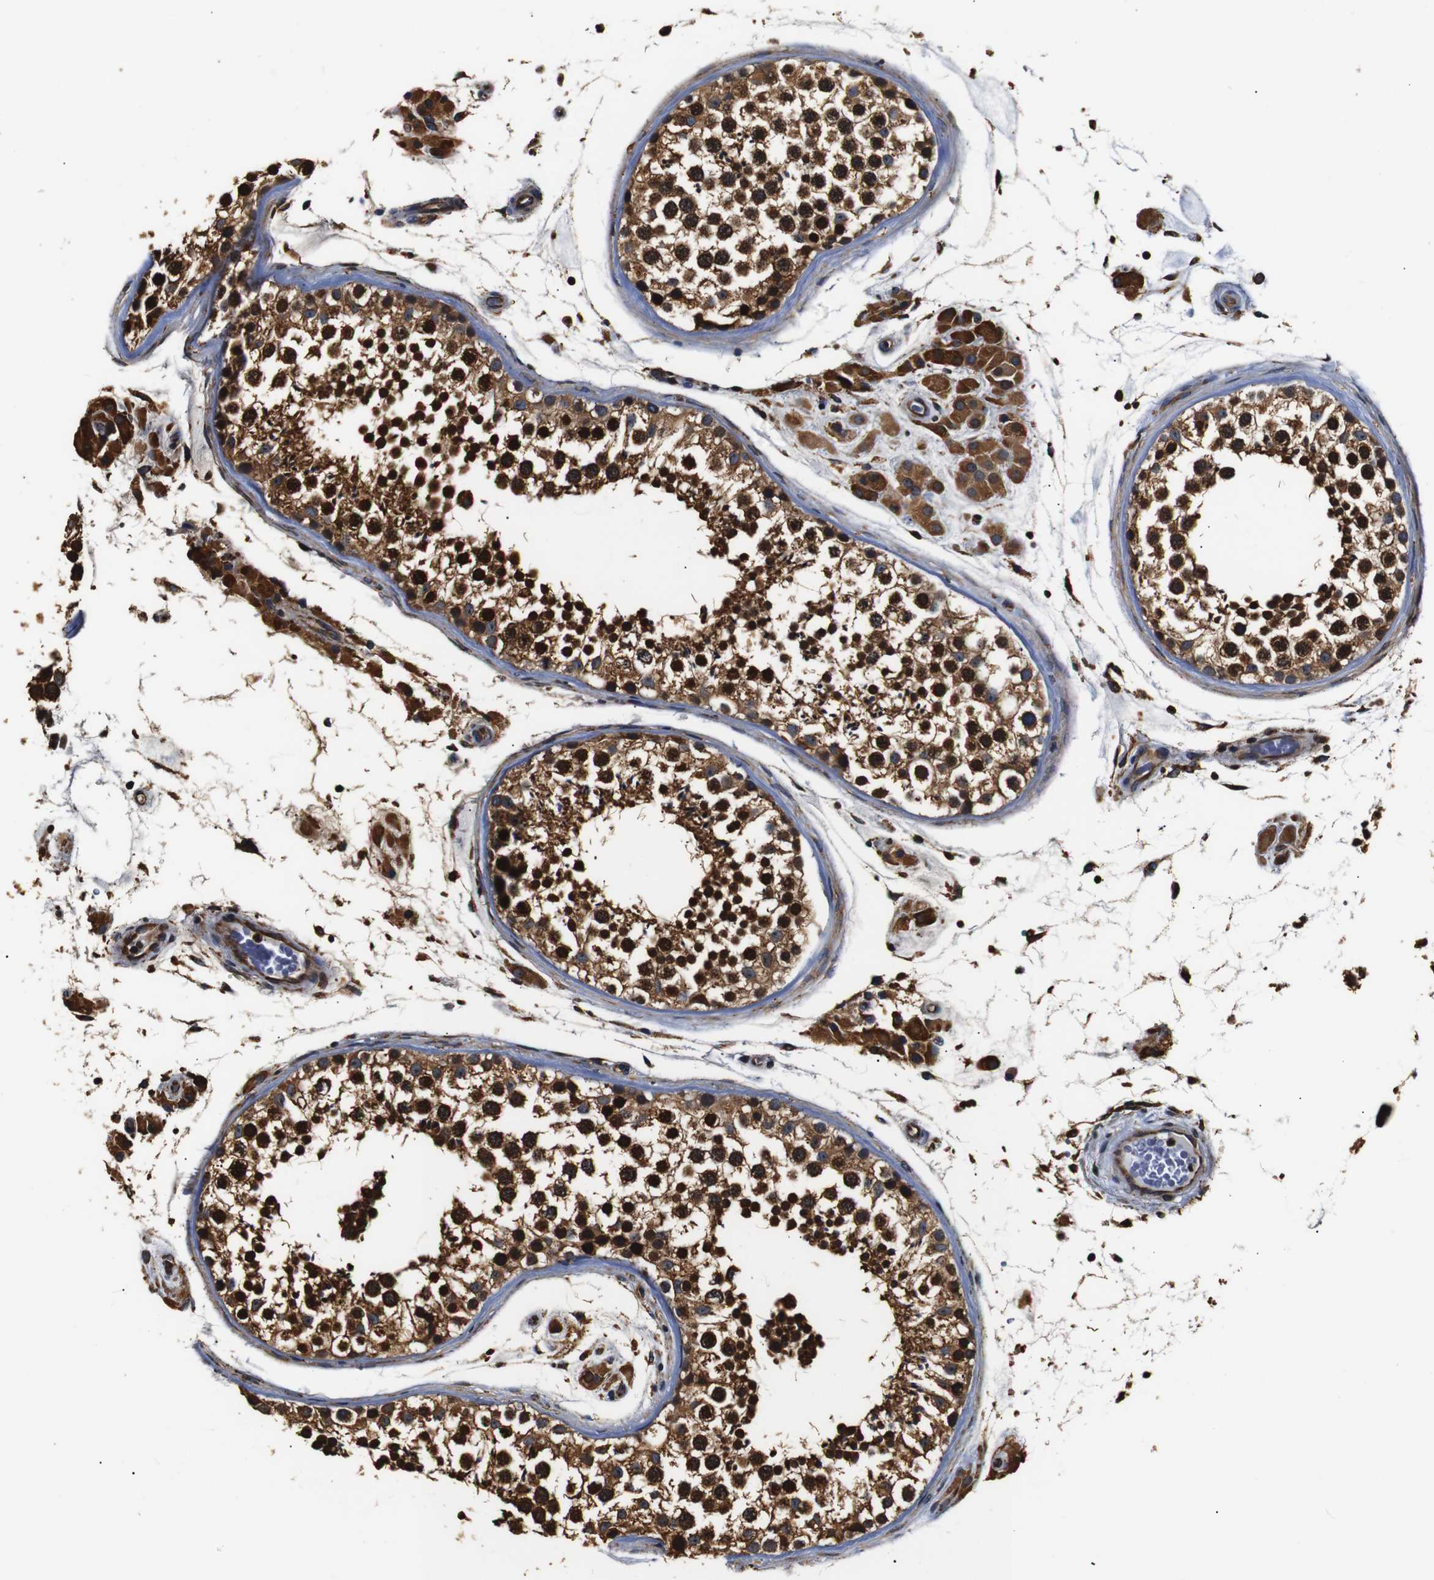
{"staining": {"intensity": "strong", "quantity": ">75%", "location": "cytoplasmic/membranous"}, "tissue": "testis", "cell_type": "Cells in seminiferous ducts", "image_type": "normal", "snomed": [{"axis": "morphology", "description": "Normal tissue, NOS"}, {"axis": "topography", "description": "Testis"}], "caption": "DAB immunohistochemical staining of normal human testis shows strong cytoplasmic/membranous protein positivity in about >75% of cells in seminiferous ducts.", "gene": "HHIP", "patient": {"sex": "male", "age": 46}}